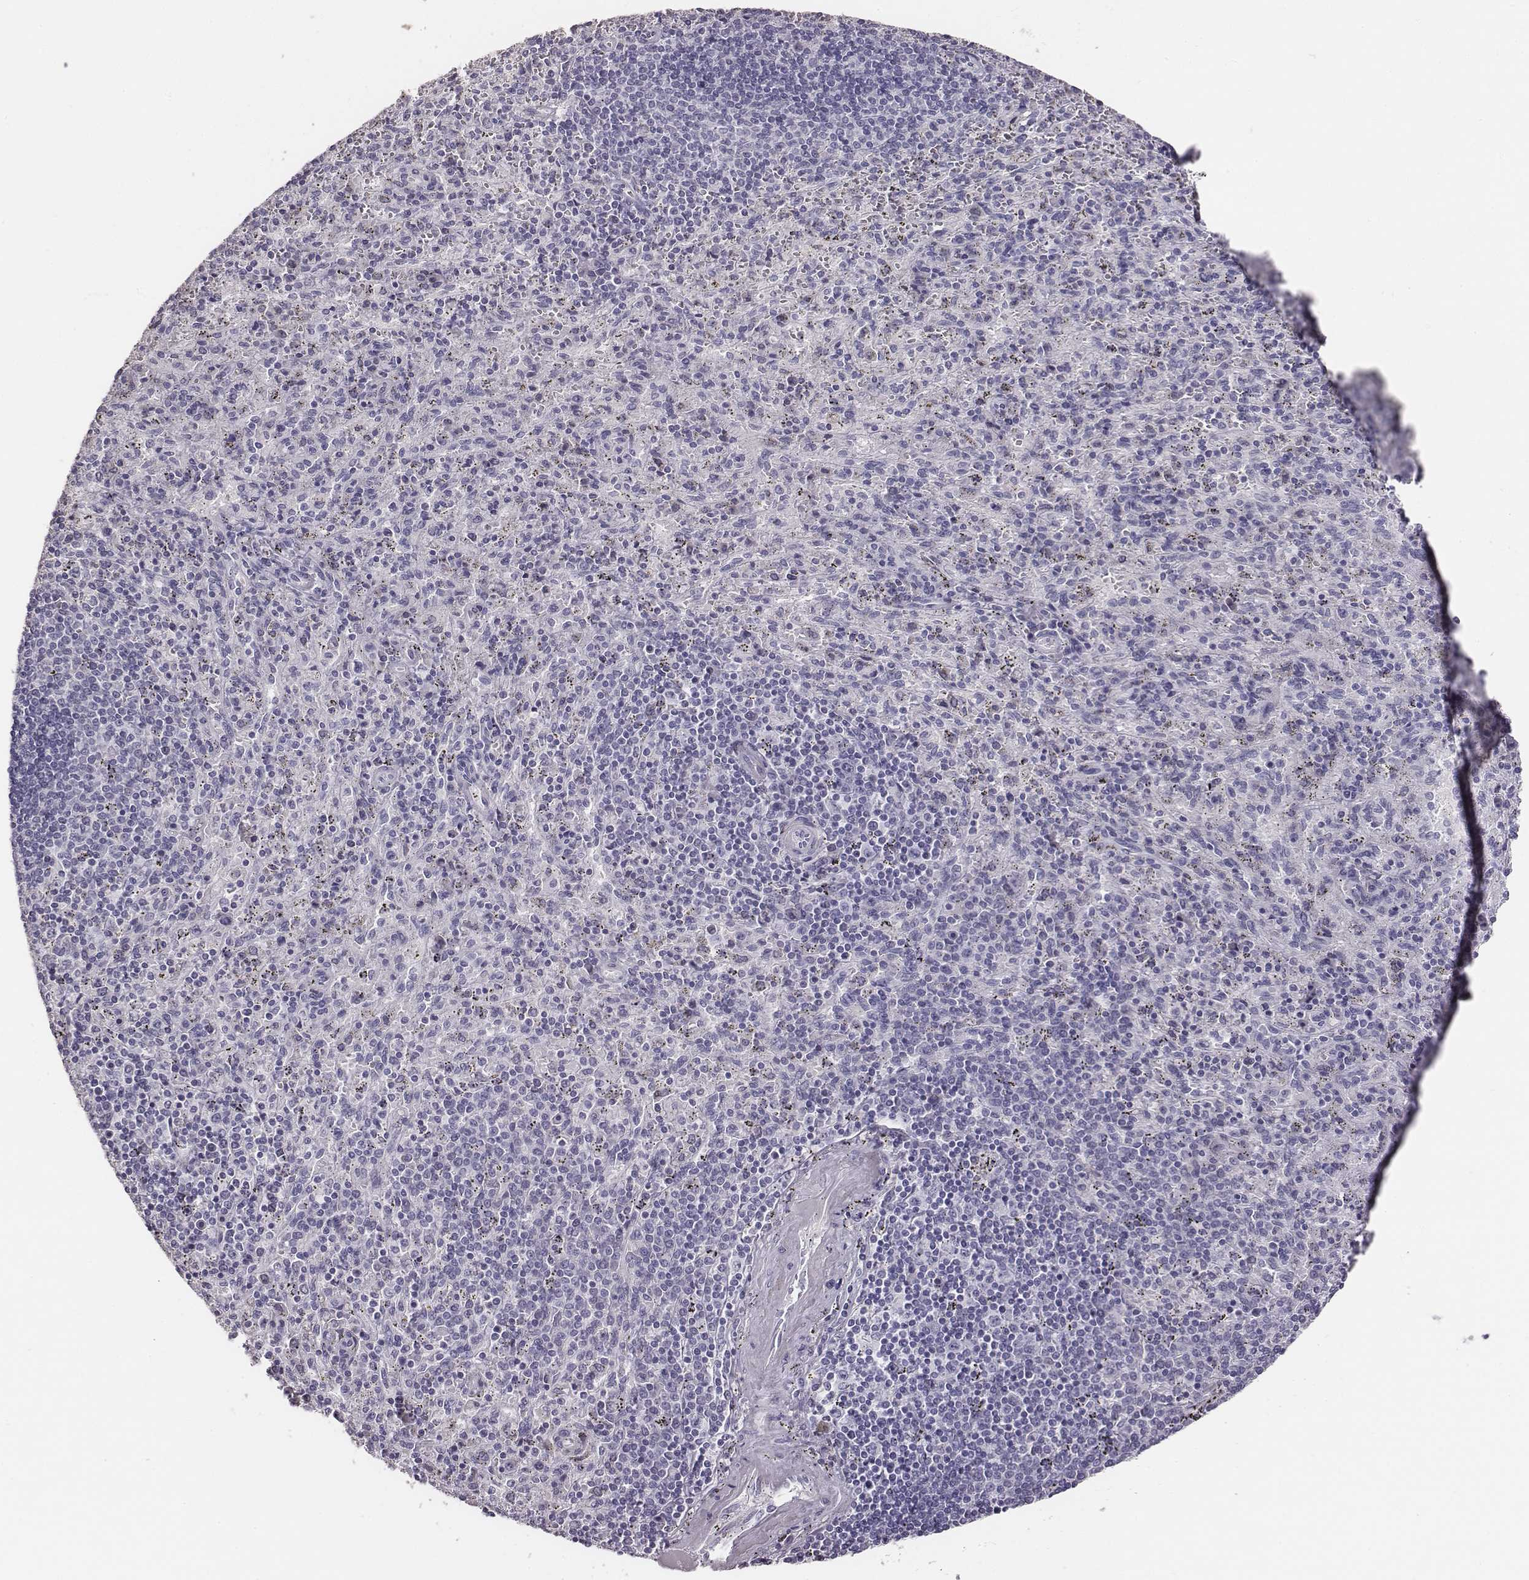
{"staining": {"intensity": "negative", "quantity": "none", "location": "none"}, "tissue": "spleen", "cell_type": "Cells in red pulp", "image_type": "normal", "snomed": [{"axis": "morphology", "description": "Normal tissue, NOS"}, {"axis": "topography", "description": "Spleen"}], "caption": "Immunohistochemistry (IHC) of benign spleen reveals no expression in cells in red pulp. (Stains: DAB (3,3'-diaminobenzidine) immunohistochemistry with hematoxylin counter stain, Microscopy: brightfield microscopy at high magnification).", "gene": "ENSG00000290147", "patient": {"sex": "male", "age": 57}}